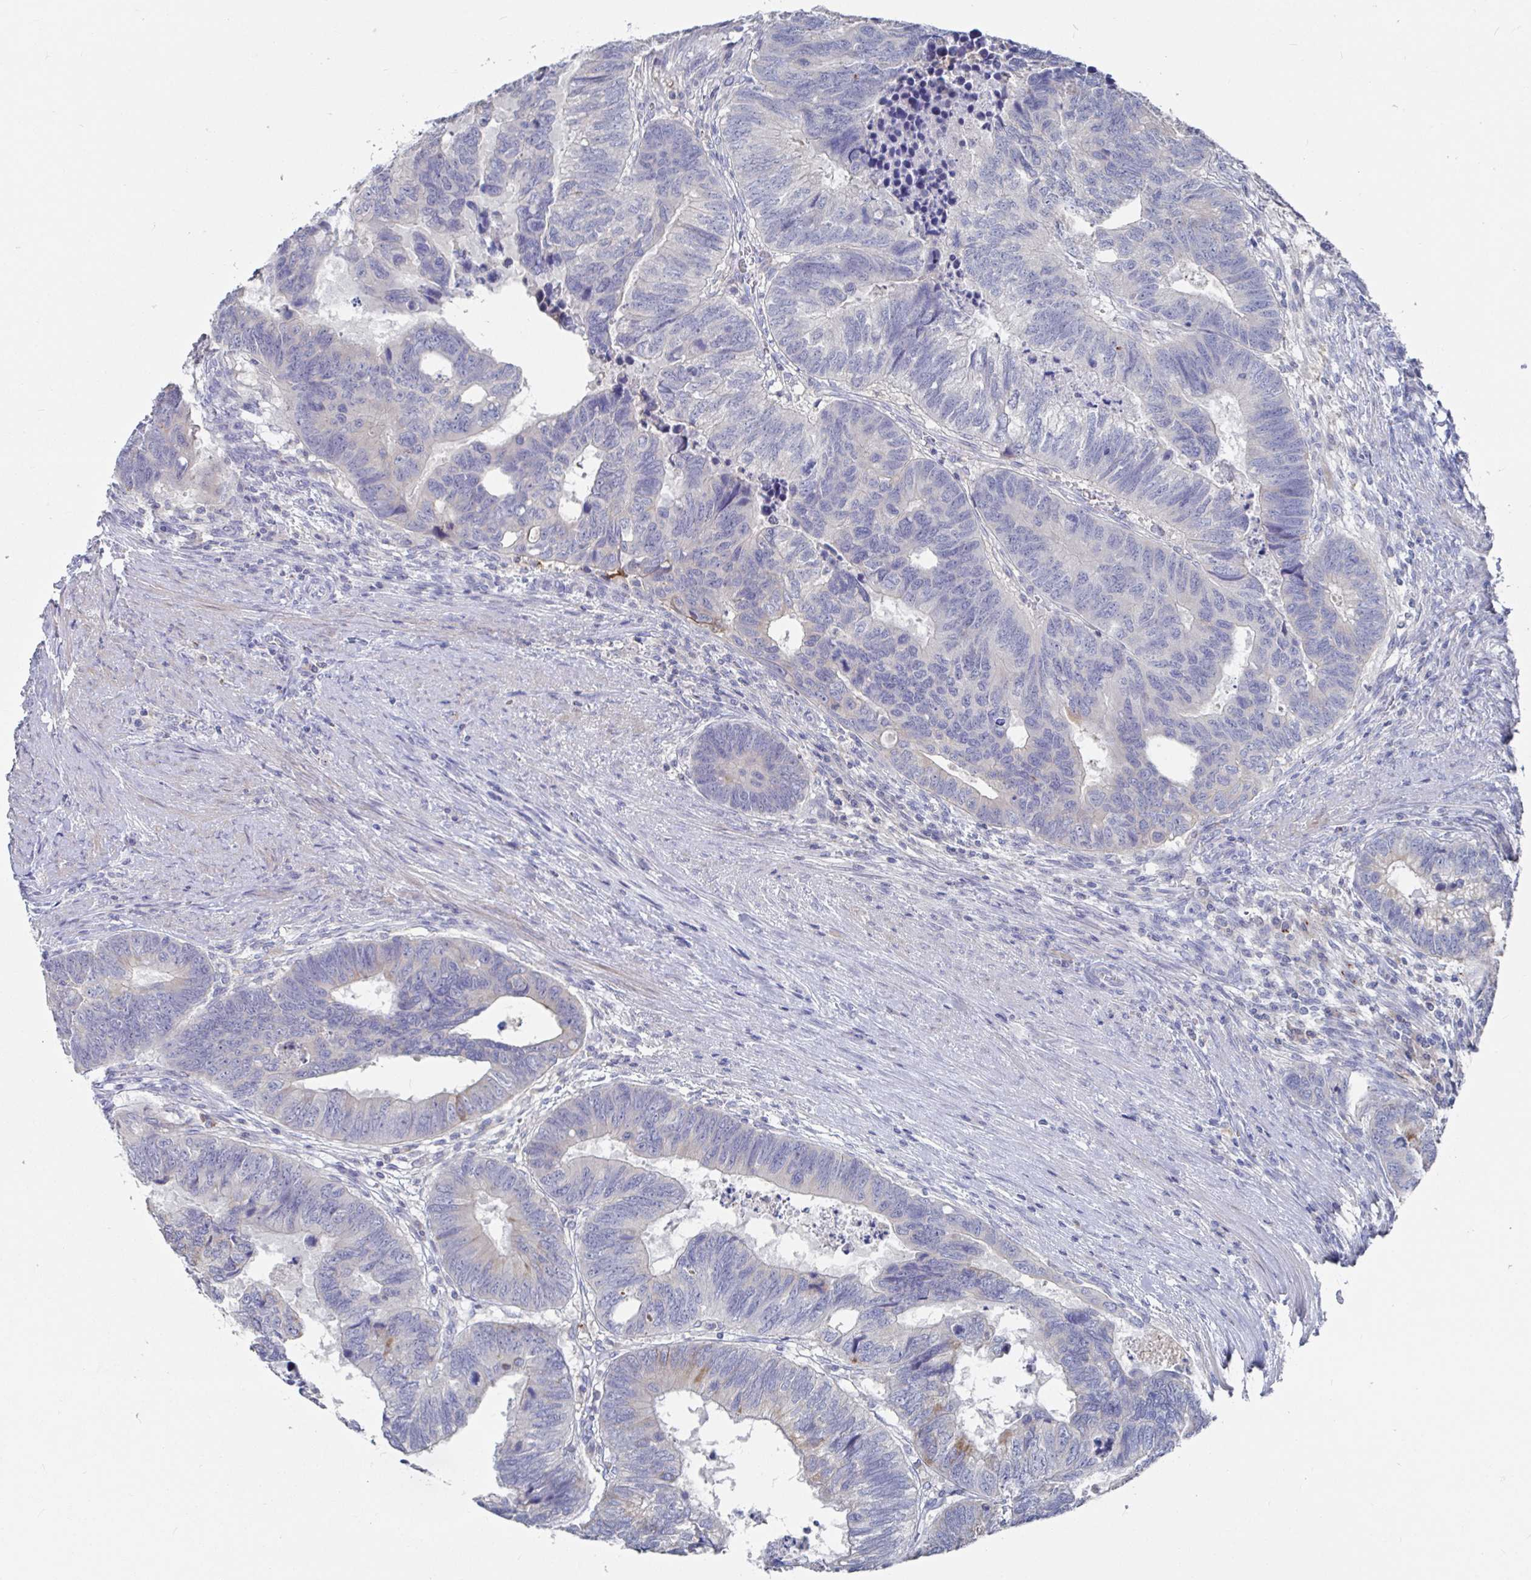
{"staining": {"intensity": "negative", "quantity": "none", "location": "none"}, "tissue": "colorectal cancer", "cell_type": "Tumor cells", "image_type": "cancer", "snomed": [{"axis": "morphology", "description": "Adenocarcinoma, NOS"}, {"axis": "topography", "description": "Colon"}], "caption": "This is an immunohistochemistry (IHC) histopathology image of colorectal adenocarcinoma. There is no staining in tumor cells.", "gene": "GPR148", "patient": {"sex": "male", "age": 62}}